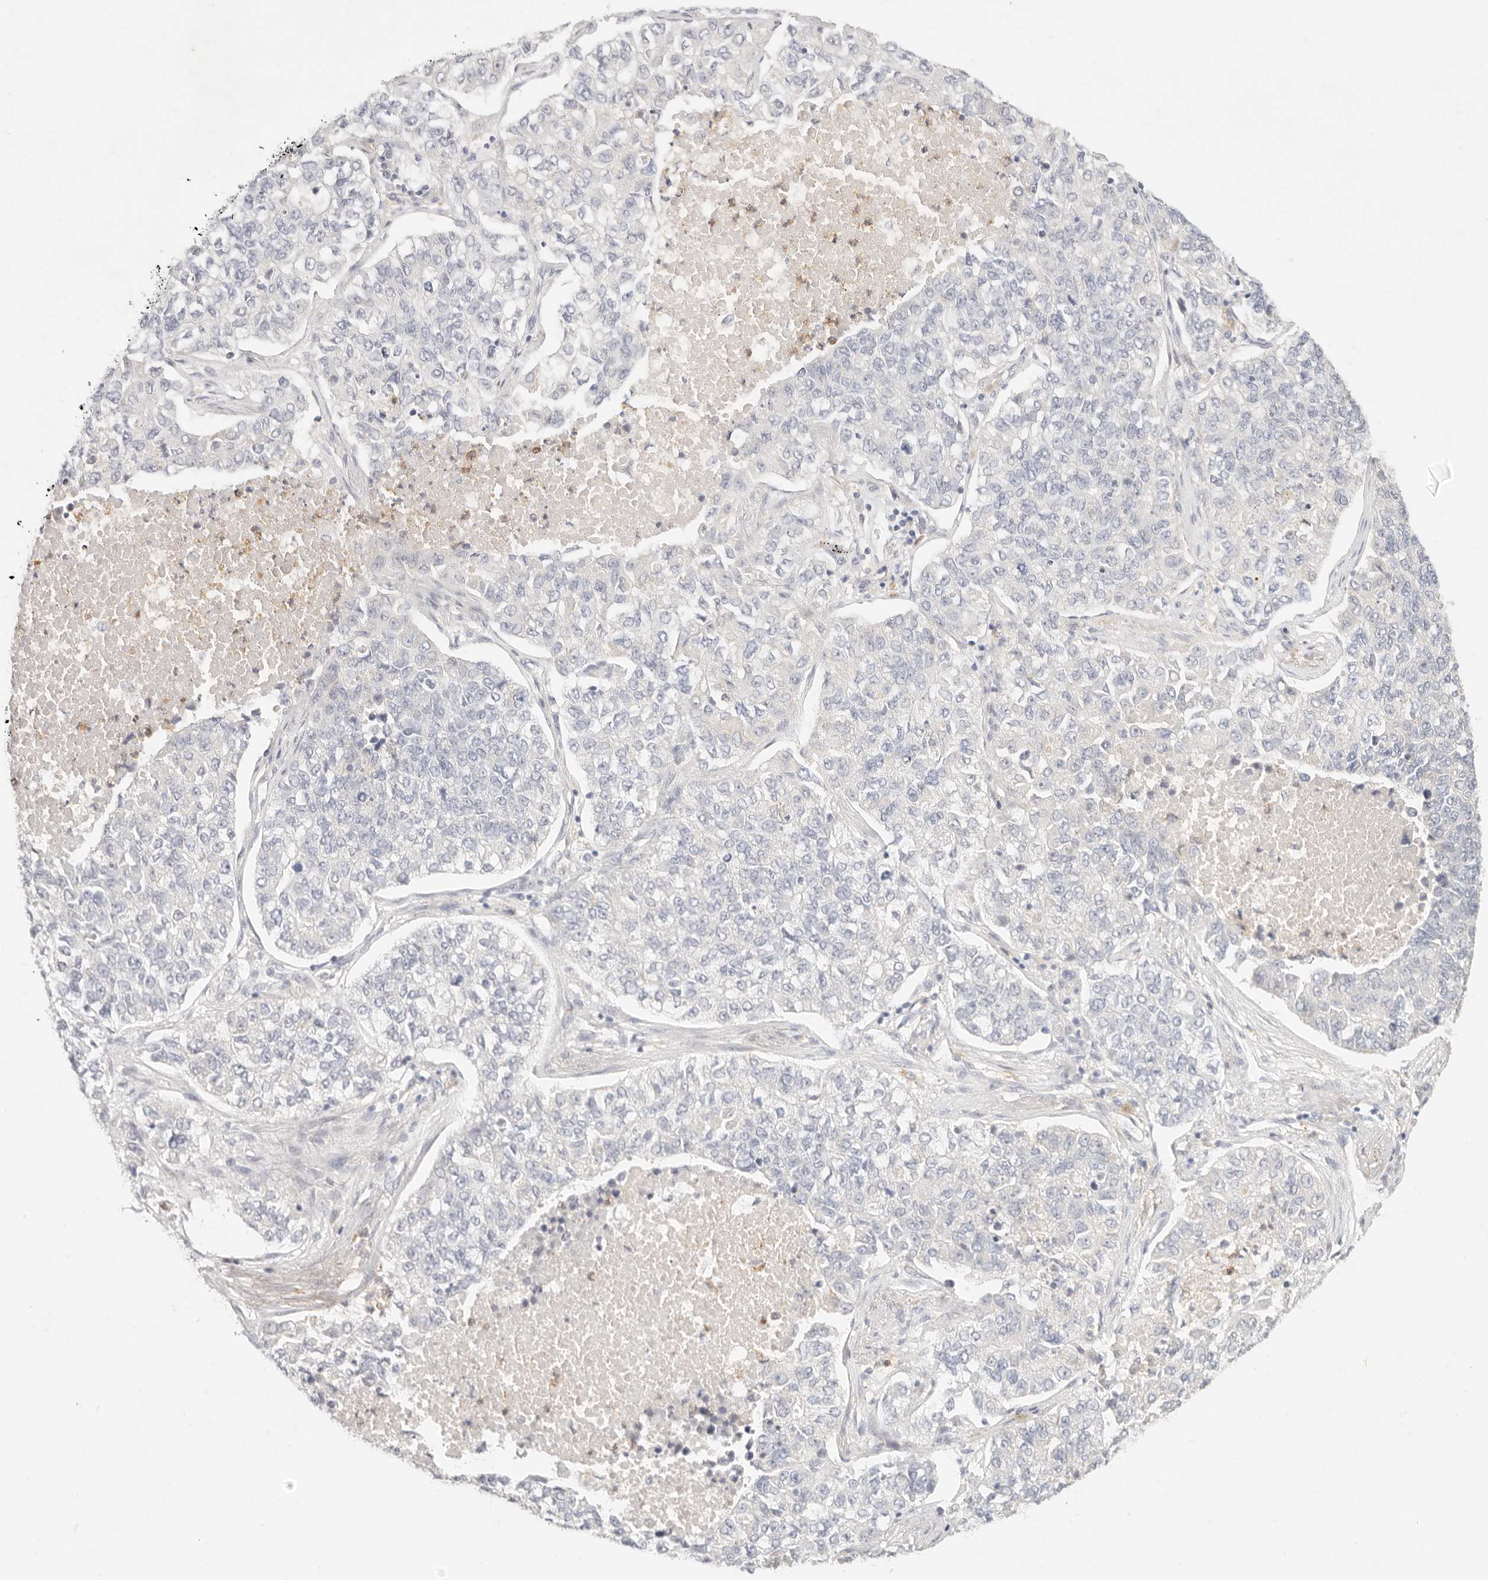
{"staining": {"intensity": "negative", "quantity": "none", "location": "none"}, "tissue": "lung cancer", "cell_type": "Tumor cells", "image_type": "cancer", "snomed": [{"axis": "morphology", "description": "Adenocarcinoma, NOS"}, {"axis": "topography", "description": "Lung"}], "caption": "High power microscopy photomicrograph of an immunohistochemistry (IHC) image of lung cancer, revealing no significant expression in tumor cells.", "gene": "GPR84", "patient": {"sex": "male", "age": 49}}